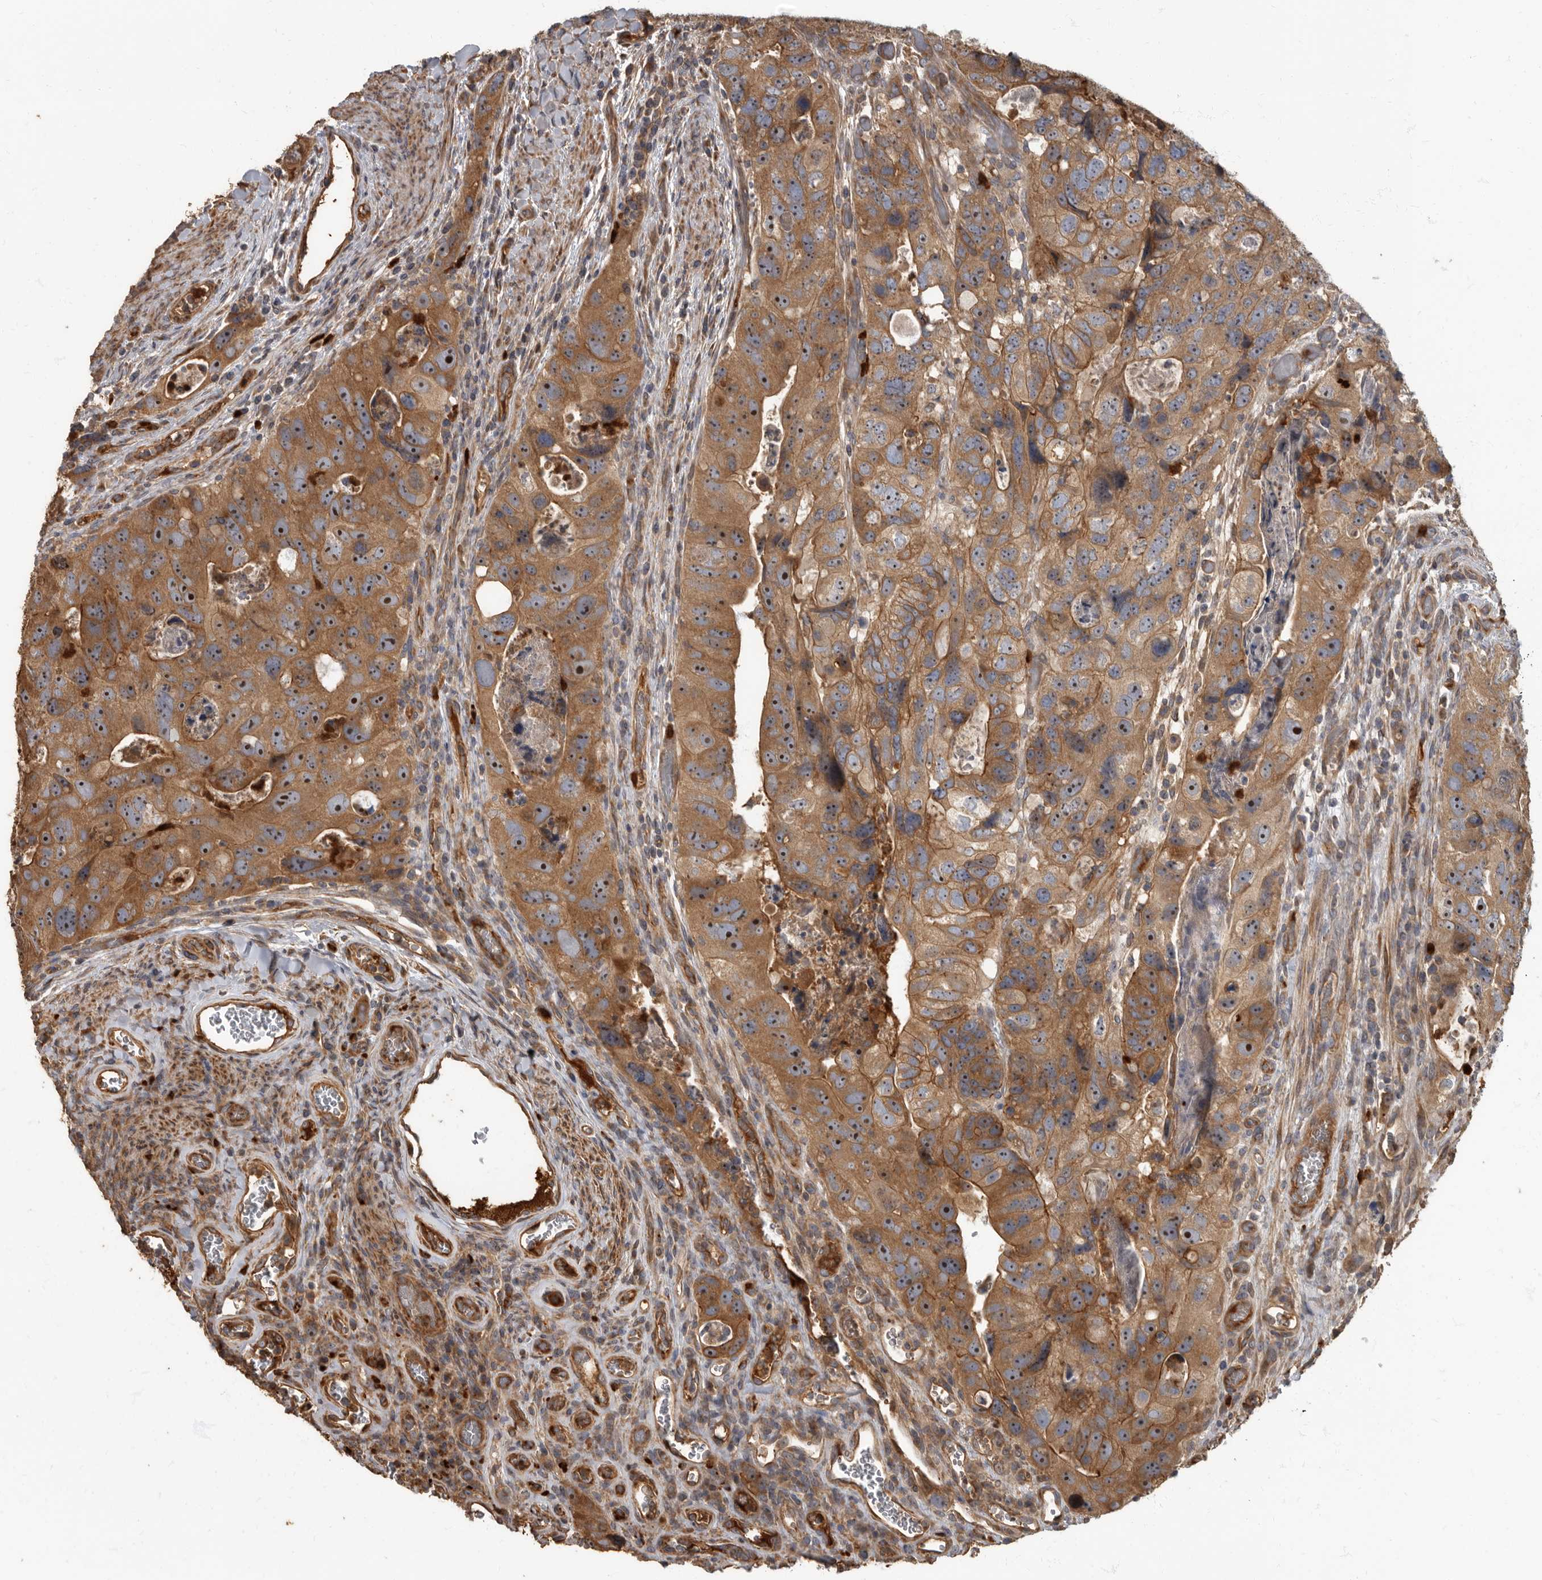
{"staining": {"intensity": "strong", "quantity": "25%-75%", "location": "cytoplasmic/membranous,nuclear"}, "tissue": "colorectal cancer", "cell_type": "Tumor cells", "image_type": "cancer", "snomed": [{"axis": "morphology", "description": "Adenocarcinoma, NOS"}, {"axis": "topography", "description": "Rectum"}], "caption": "This is an image of immunohistochemistry staining of colorectal cancer, which shows strong positivity in the cytoplasmic/membranous and nuclear of tumor cells.", "gene": "DAAM1", "patient": {"sex": "male", "age": 59}}